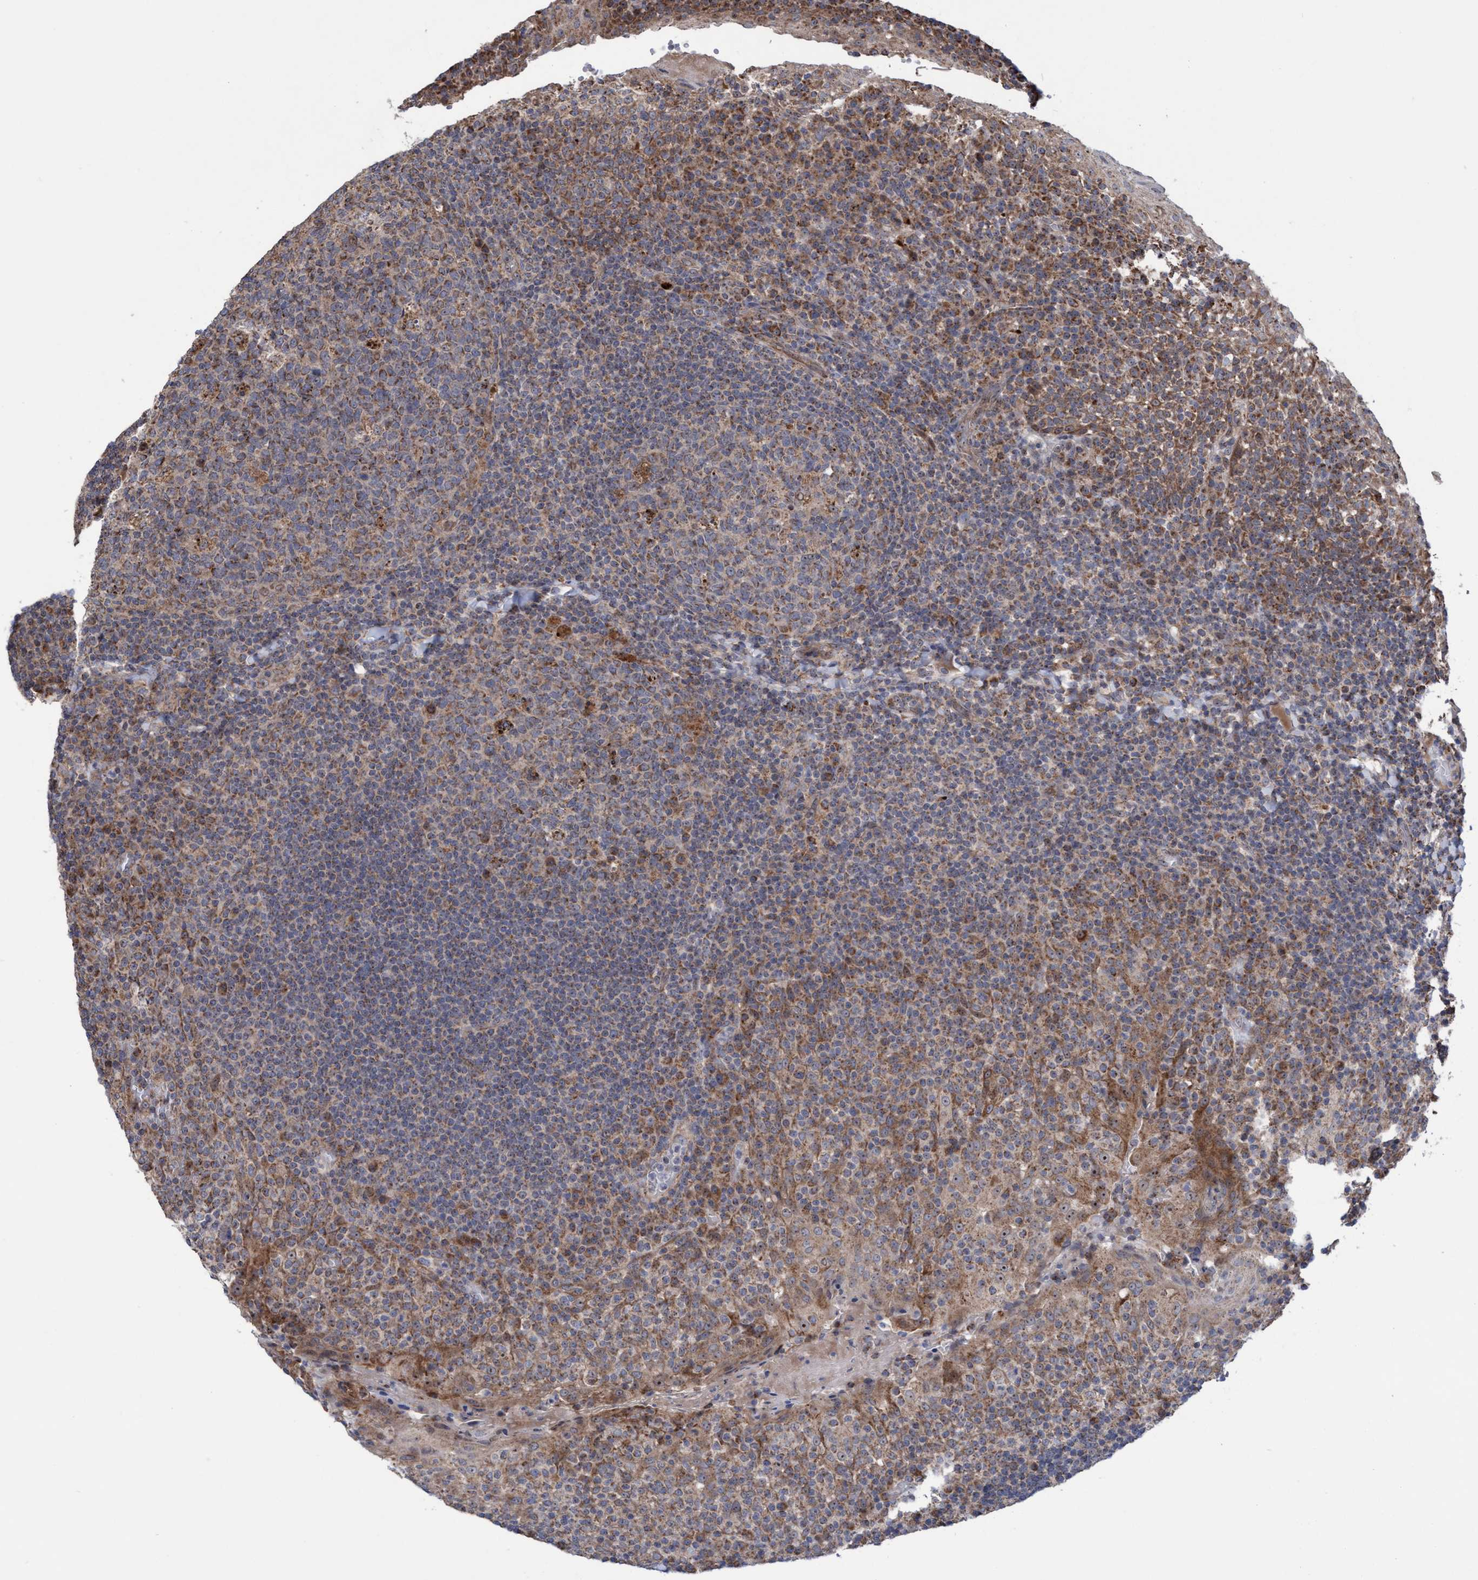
{"staining": {"intensity": "moderate", "quantity": ">75%", "location": "cytoplasmic/membranous"}, "tissue": "tonsil", "cell_type": "Germinal center cells", "image_type": "normal", "snomed": [{"axis": "morphology", "description": "Normal tissue, NOS"}, {"axis": "topography", "description": "Tonsil"}], "caption": "The immunohistochemical stain shows moderate cytoplasmic/membranous expression in germinal center cells of normal tonsil. (Stains: DAB in brown, nuclei in blue, Microscopy: brightfield microscopy at high magnification).", "gene": "P2RY14", "patient": {"sex": "female", "age": 19}}